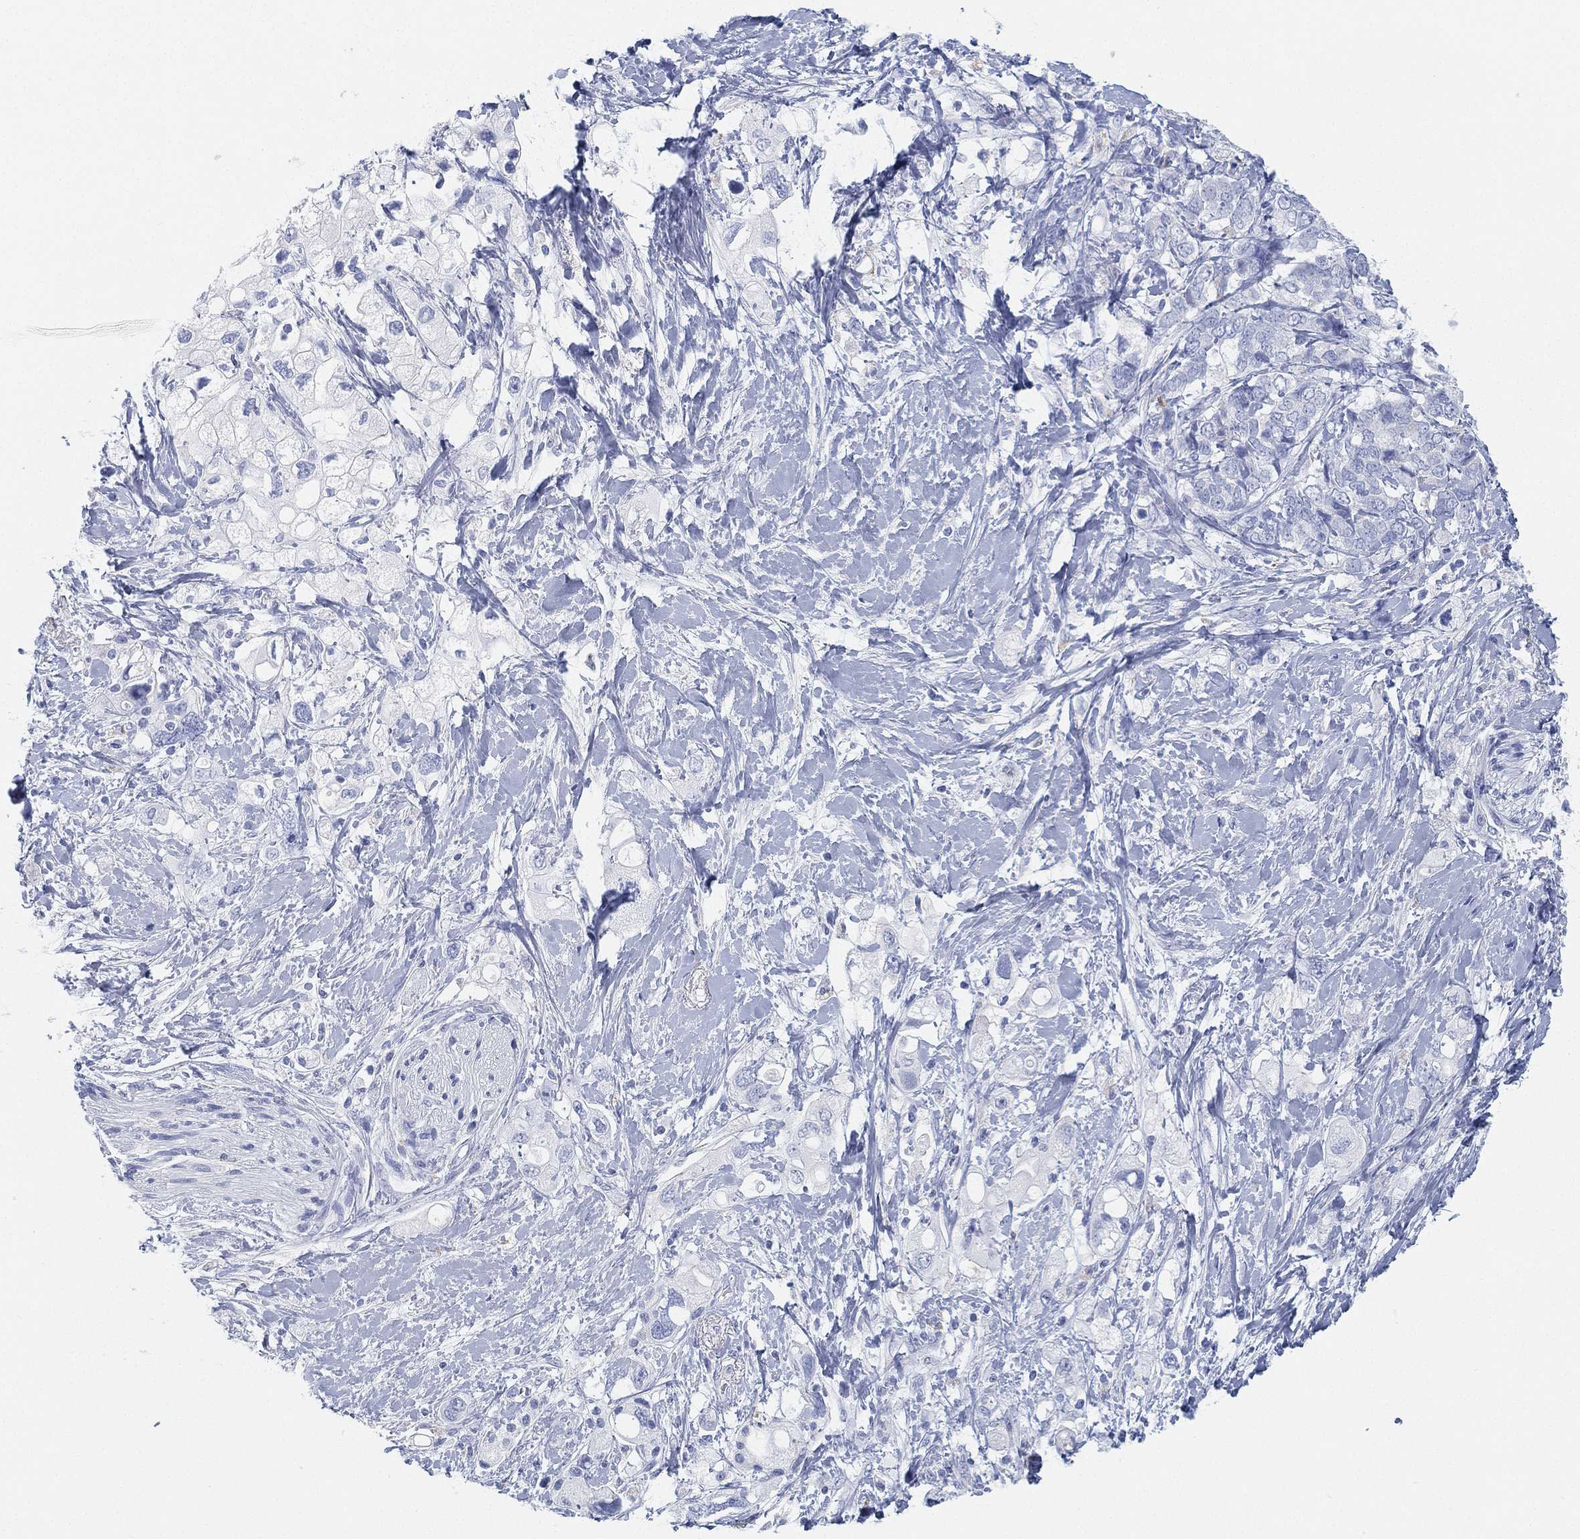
{"staining": {"intensity": "negative", "quantity": "none", "location": "none"}, "tissue": "pancreatic cancer", "cell_type": "Tumor cells", "image_type": "cancer", "snomed": [{"axis": "morphology", "description": "Adenocarcinoma, NOS"}, {"axis": "topography", "description": "Pancreas"}], "caption": "IHC image of neoplastic tissue: human pancreatic cancer stained with DAB (3,3'-diaminobenzidine) reveals no significant protein staining in tumor cells.", "gene": "GPR61", "patient": {"sex": "female", "age": 56}}